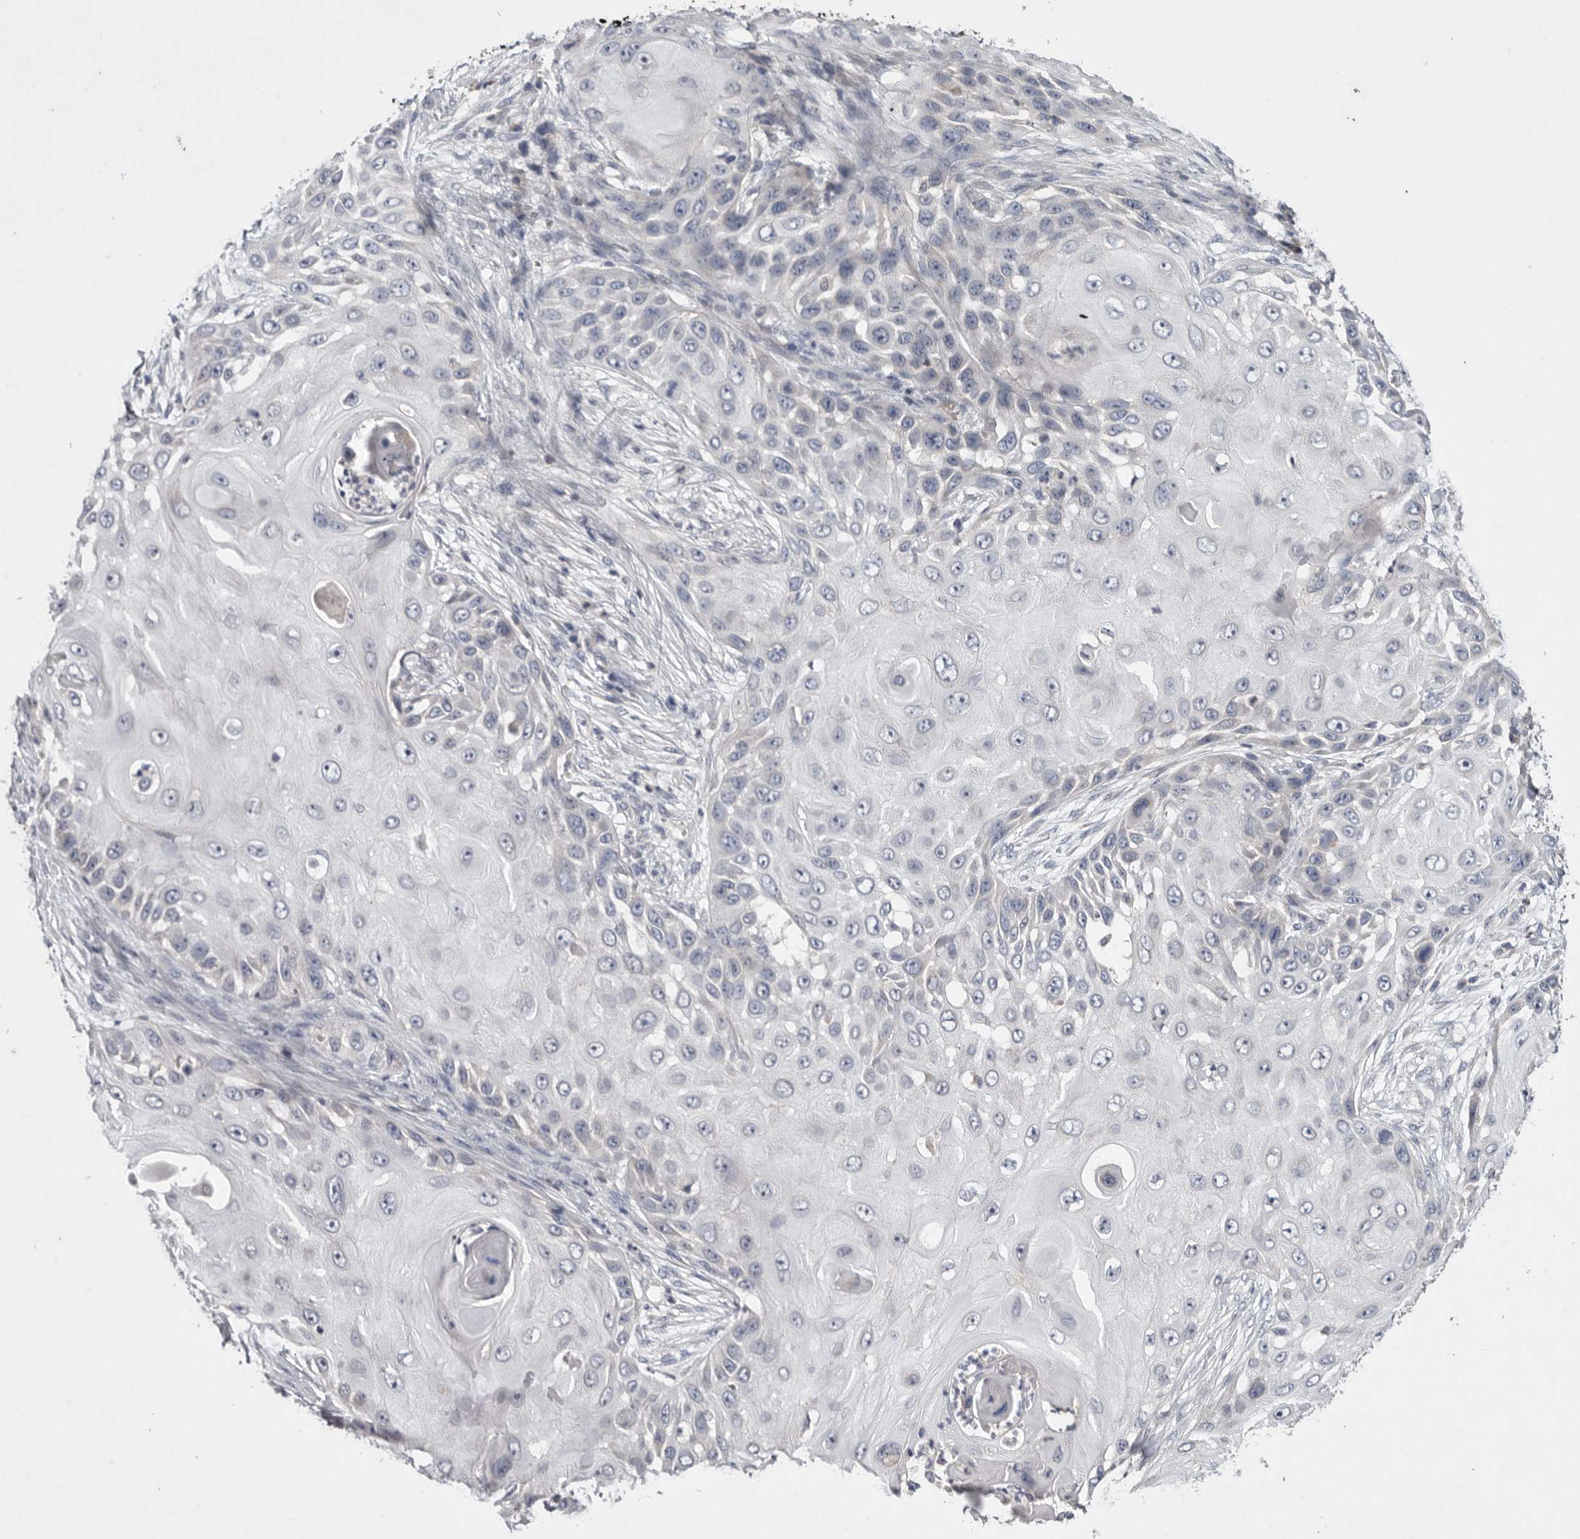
{"staining": {"intensity": "negative", "quantity": "none", "location": "none"}, "tissue": "skin cancer", "cell_type": "Tumor cells", "image_type": "cancer", "snomed": [{"axis": "morphology", "description": "Squamous cell carcinoma, NOS"}, {"axis": "topography", "description": "Skin"}], "caption": "The image reveals no significant positivity in tumor cells of squamous cell carcinoma (skin).", "gene": "TNFSF14", "patient": {"sex": "female", "age": 44}}